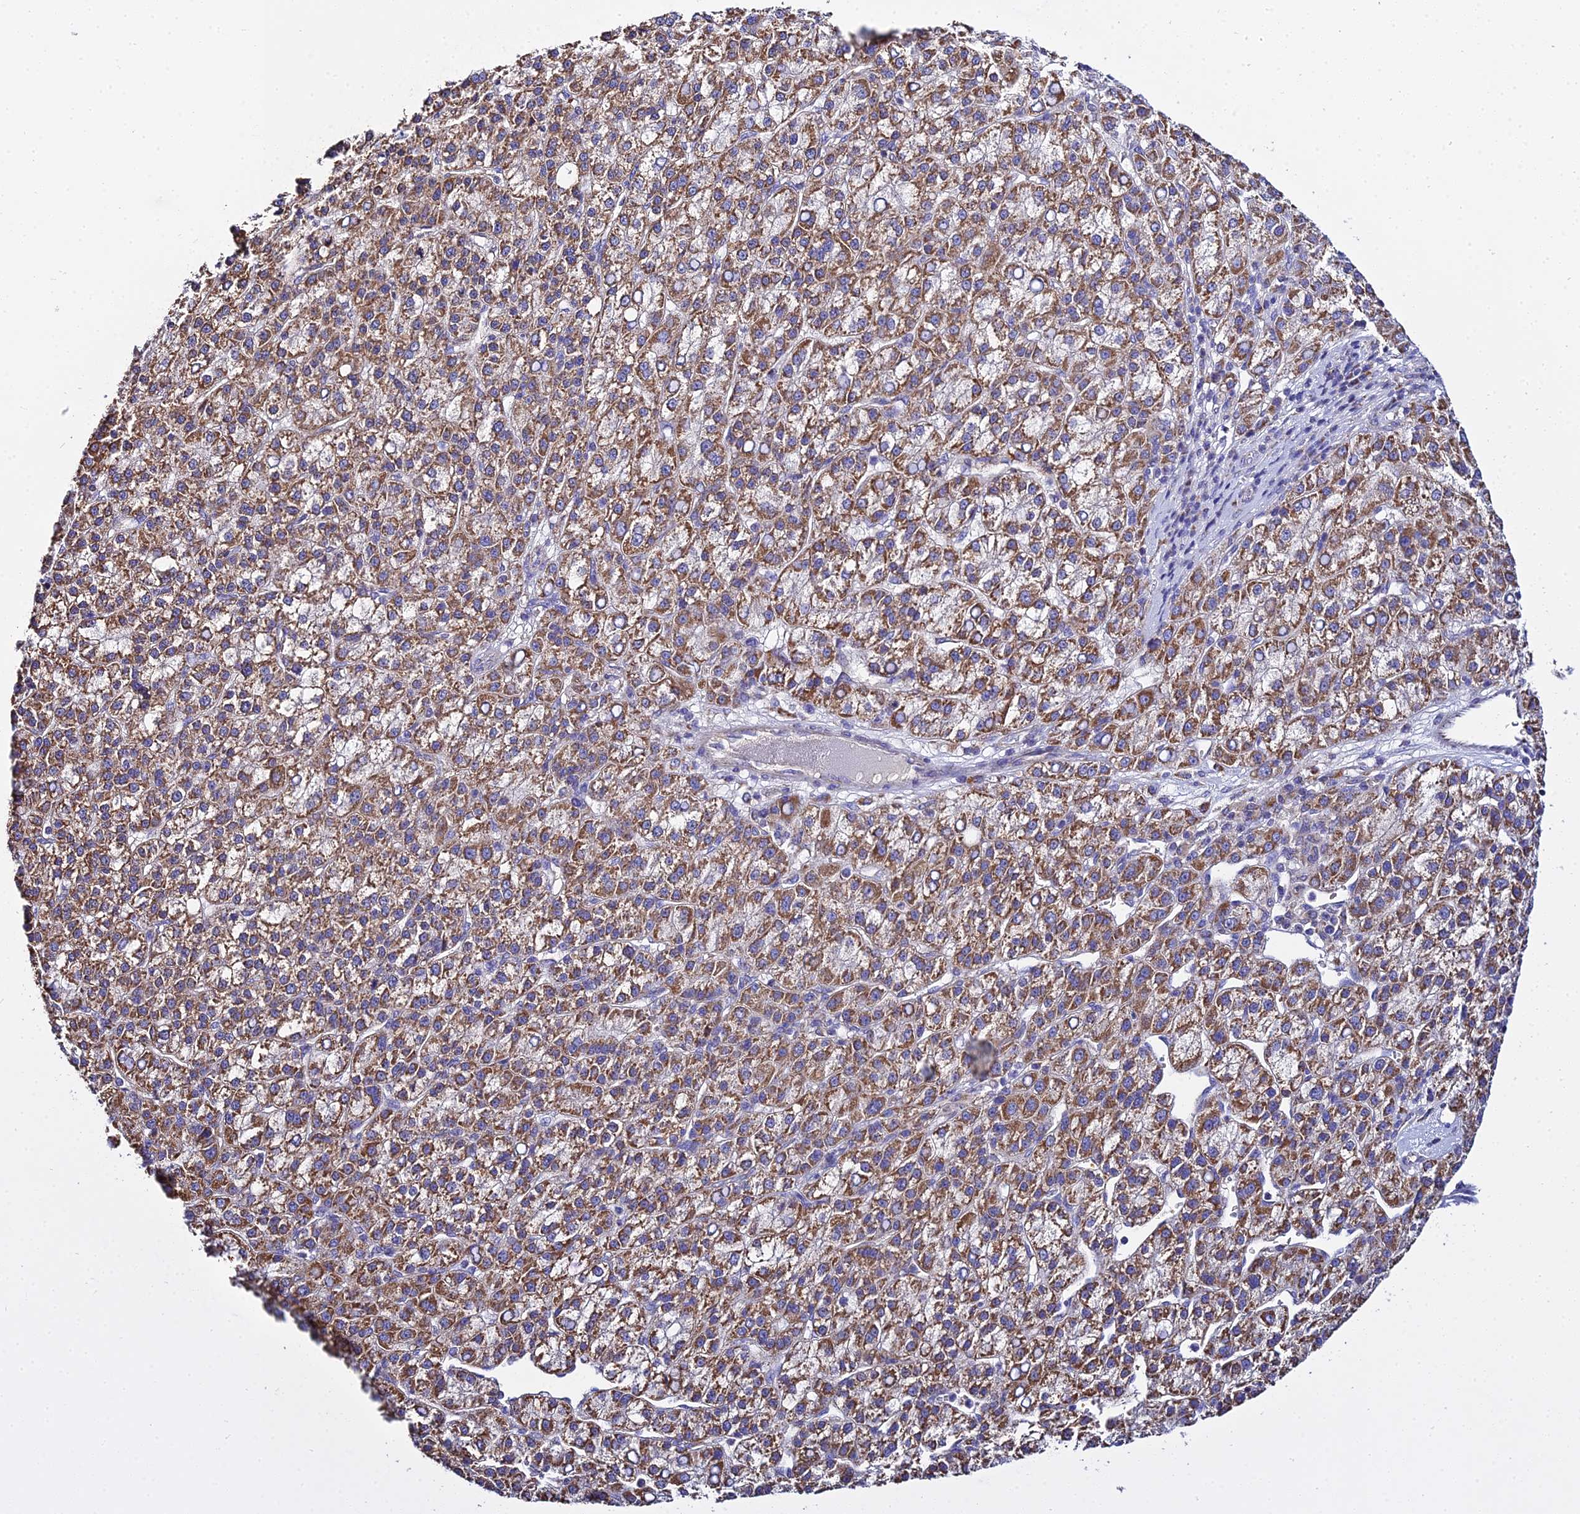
{"staining": {"intensity": "moderate", "quantity": ">75%", "location": "cytoplasmic/membranous"}, "tissue": "liver cancer", "cell_type": "Tumor cells", "image_type": "cancer", "snomed": [{"axis": "morphology", "description": "Carcinoma, Hepatocellular, NOS"}, {"axis": "topography", "description": "Liver"}], "caption": "DAB (3,3'-diaminobenzidine) immunohistochemical staining of human hepatocellular carcinoma (liver) displays moderate cytoplasmic/membranous protein staining in about >75% of tumor cells. (DAB (3,3'-diaminobenzidine) = brown stain, brightfield microscopy at high magnification).", "gene": "TYW5", "patient": {"sex": "female", "age": 58}}